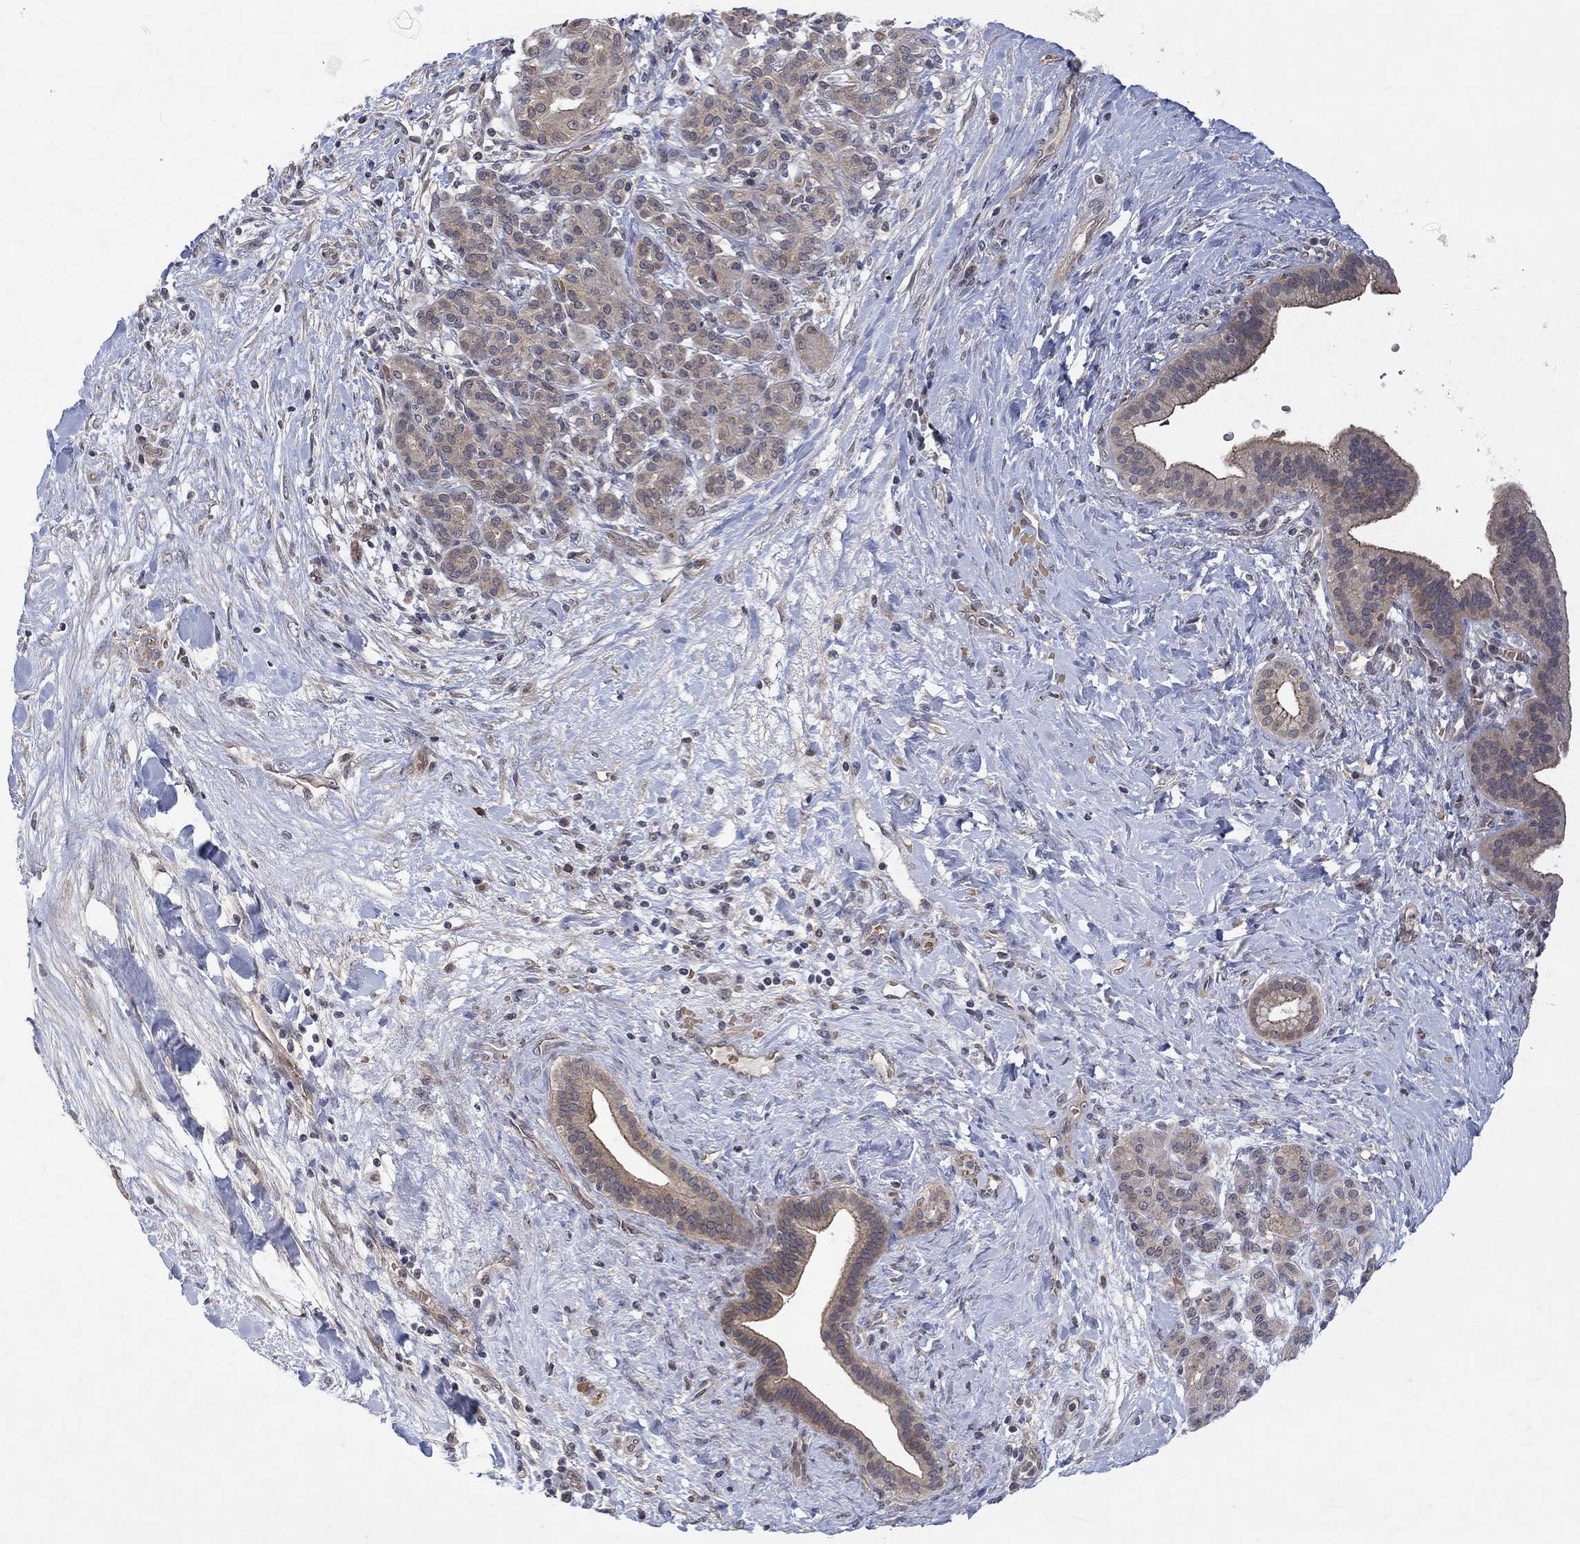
{"staining": {"intensity": "strong", "quantity": "<25%", "location": "cytoplasmic/membranous"}, "tissue": "pancreatic cancer", "cell_type": "Tumor cells", "image_type": "cancer", "snomed": [{"axis": "morphology", "description": "Adenocarcinoma, NOS"}, {"axis": "topography", "description": "Pancreas"}], "caption": "Immunohistochemical staining of adenocarcinoma (pancreatic) displays medium levels of strong cytoplasmic/membranous staining in about <25% of tumor cells. (IHC, brightfield microscopy, high magnification).", "gene": "GRIN2D", "patient": {"sex": "male", "age": 44}}